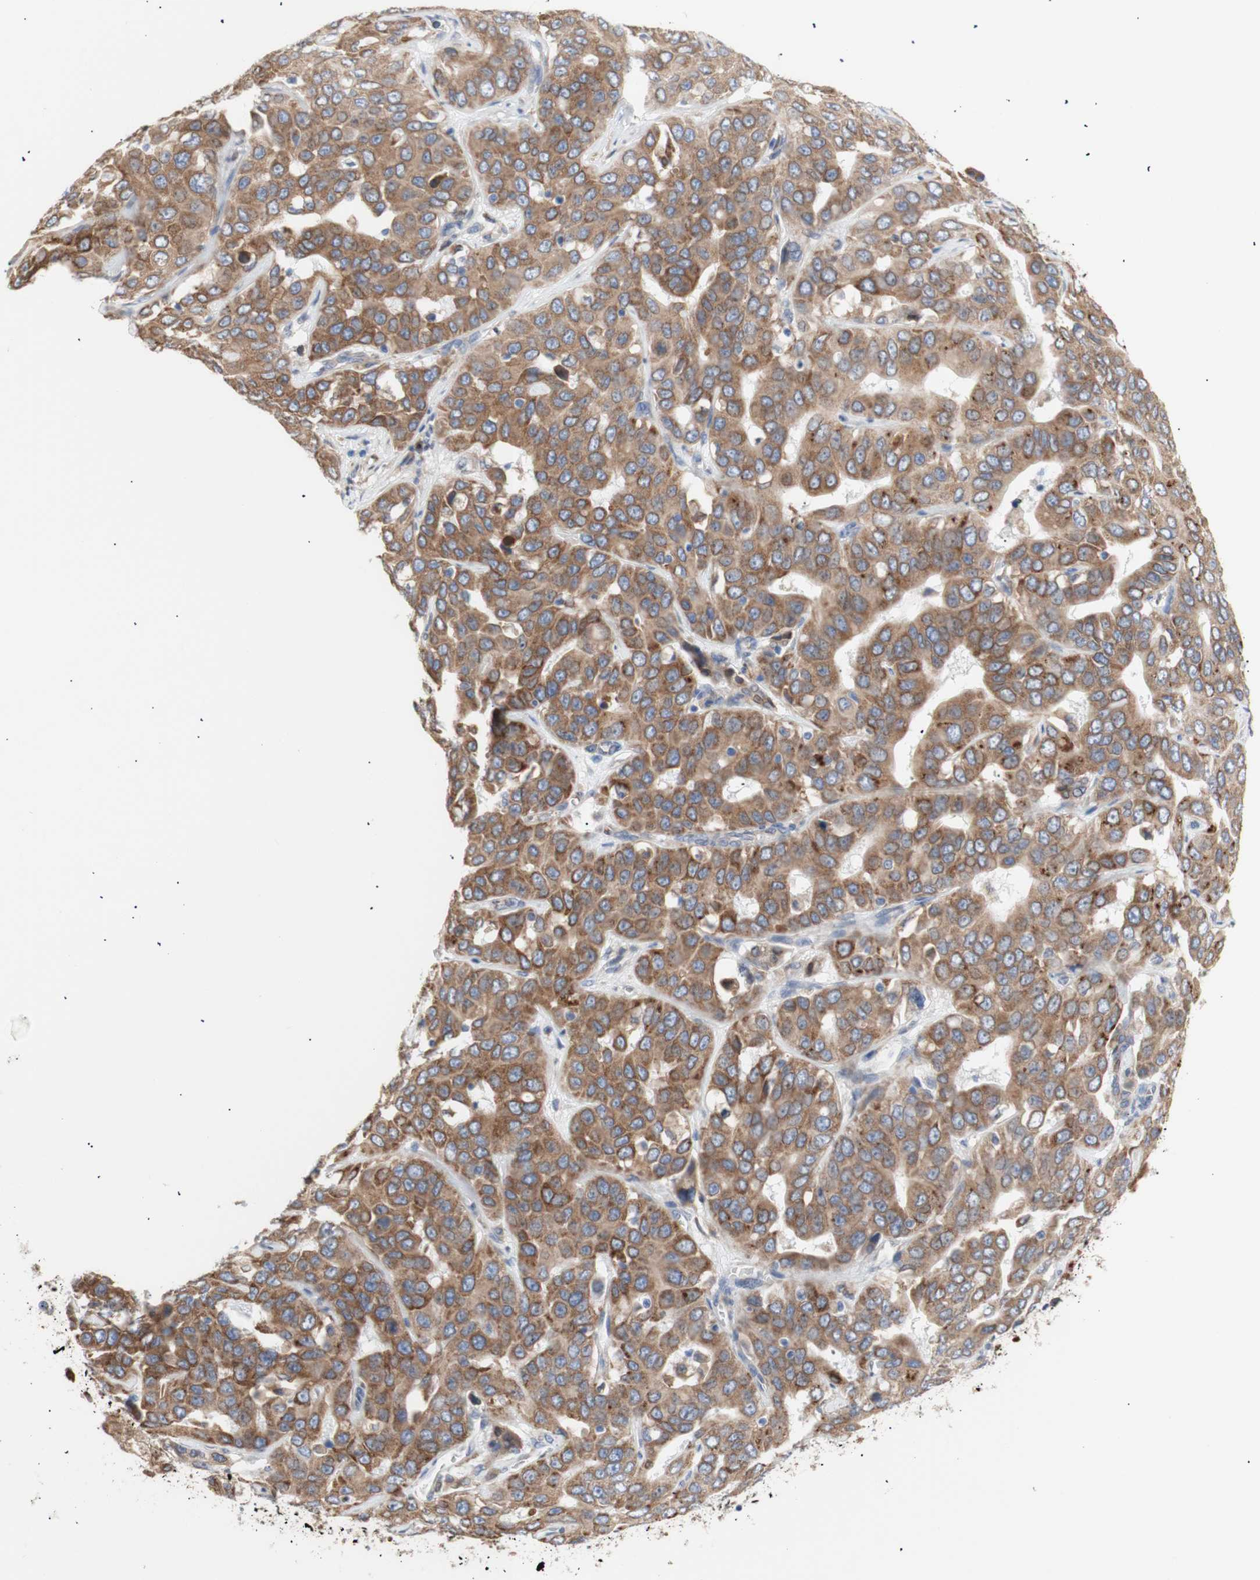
{"staining": {"intensity": "moderate", "quantity": ">75%", "location": "cytoplasmic/membranous"}, "tissue": "liver cancer", "cell_type": "Tumor cells", "image_type": "cancer", "snomed": [{"axis": "morphology", "description": "Cholangiocarcinoma"}, {"axis": "topography", "description": "Liver"}], "caption": "Approximately >75% of tumor cells in human liver cancer show moderate cytoplasmic/membranous protein positivity as visualized by brown immunohistochemical staining.", "gene": "ERLIN1", "patient": {"sex": "female", "age": 52}}